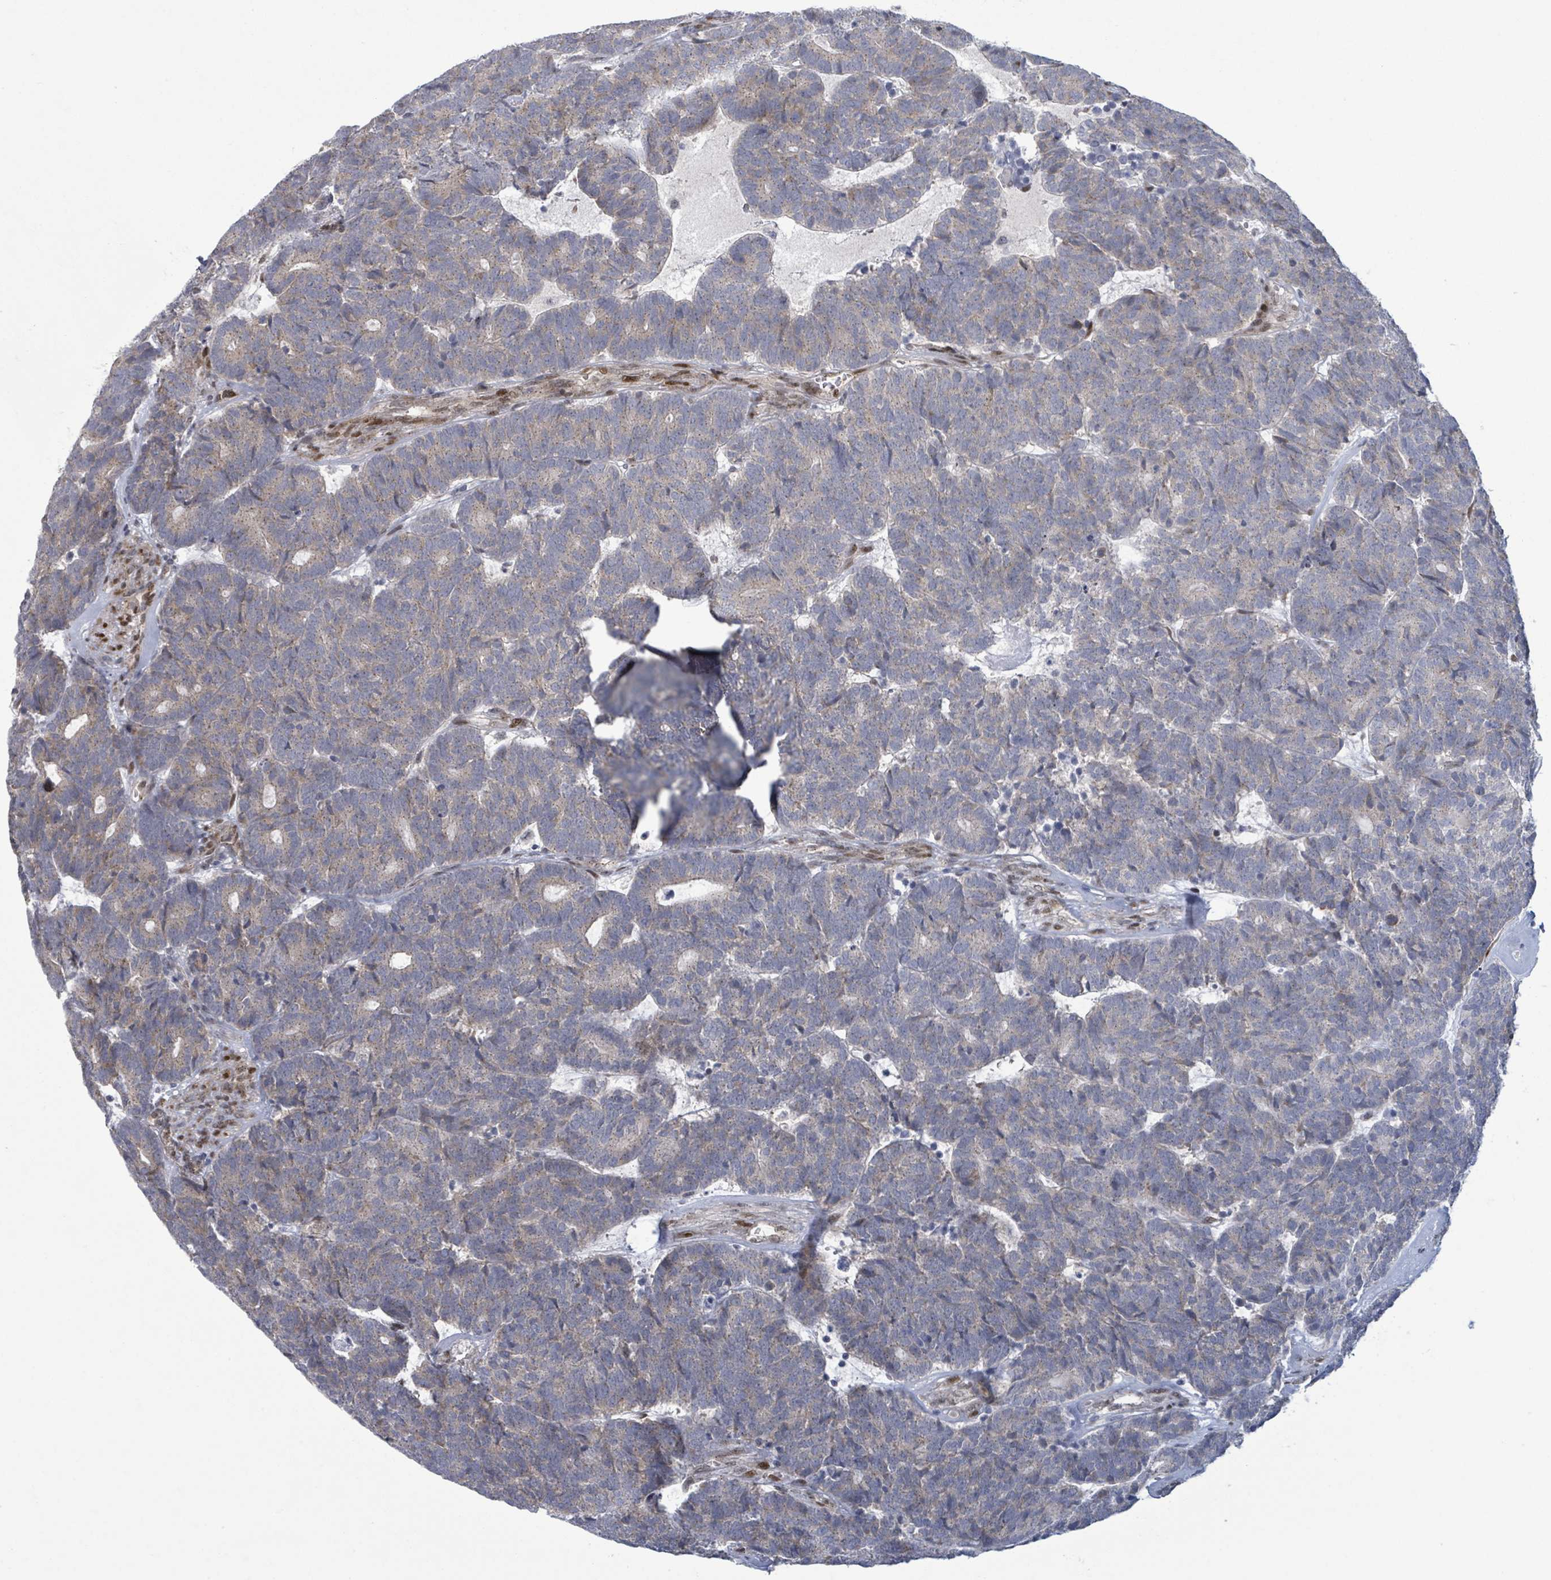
{"staining": {"intensity": "weak", "quantity": "25%-75%", "location": "cytoplasmic/membranous"}, "tissue": "head and neck cancer", "cell_type": "Tumor cells", "image_type": "cancer", "snomed": [{"axis": "morphology", "description": "Adenocarcinoma, NOS"}, {"axis": "topography", "description": "Head-Neck"}], "caption": "DAB immunohistochemical staining of adenocarcinoma (head and neck) demonstrates weak cytoplasmic/membranous protein expression in about 25%-75% of tumor cells. The protein is shown in brown color, while the nuclei are stained blue.", "gene": "TUSC1", "patient": {"sex": "female", "age": 81}}